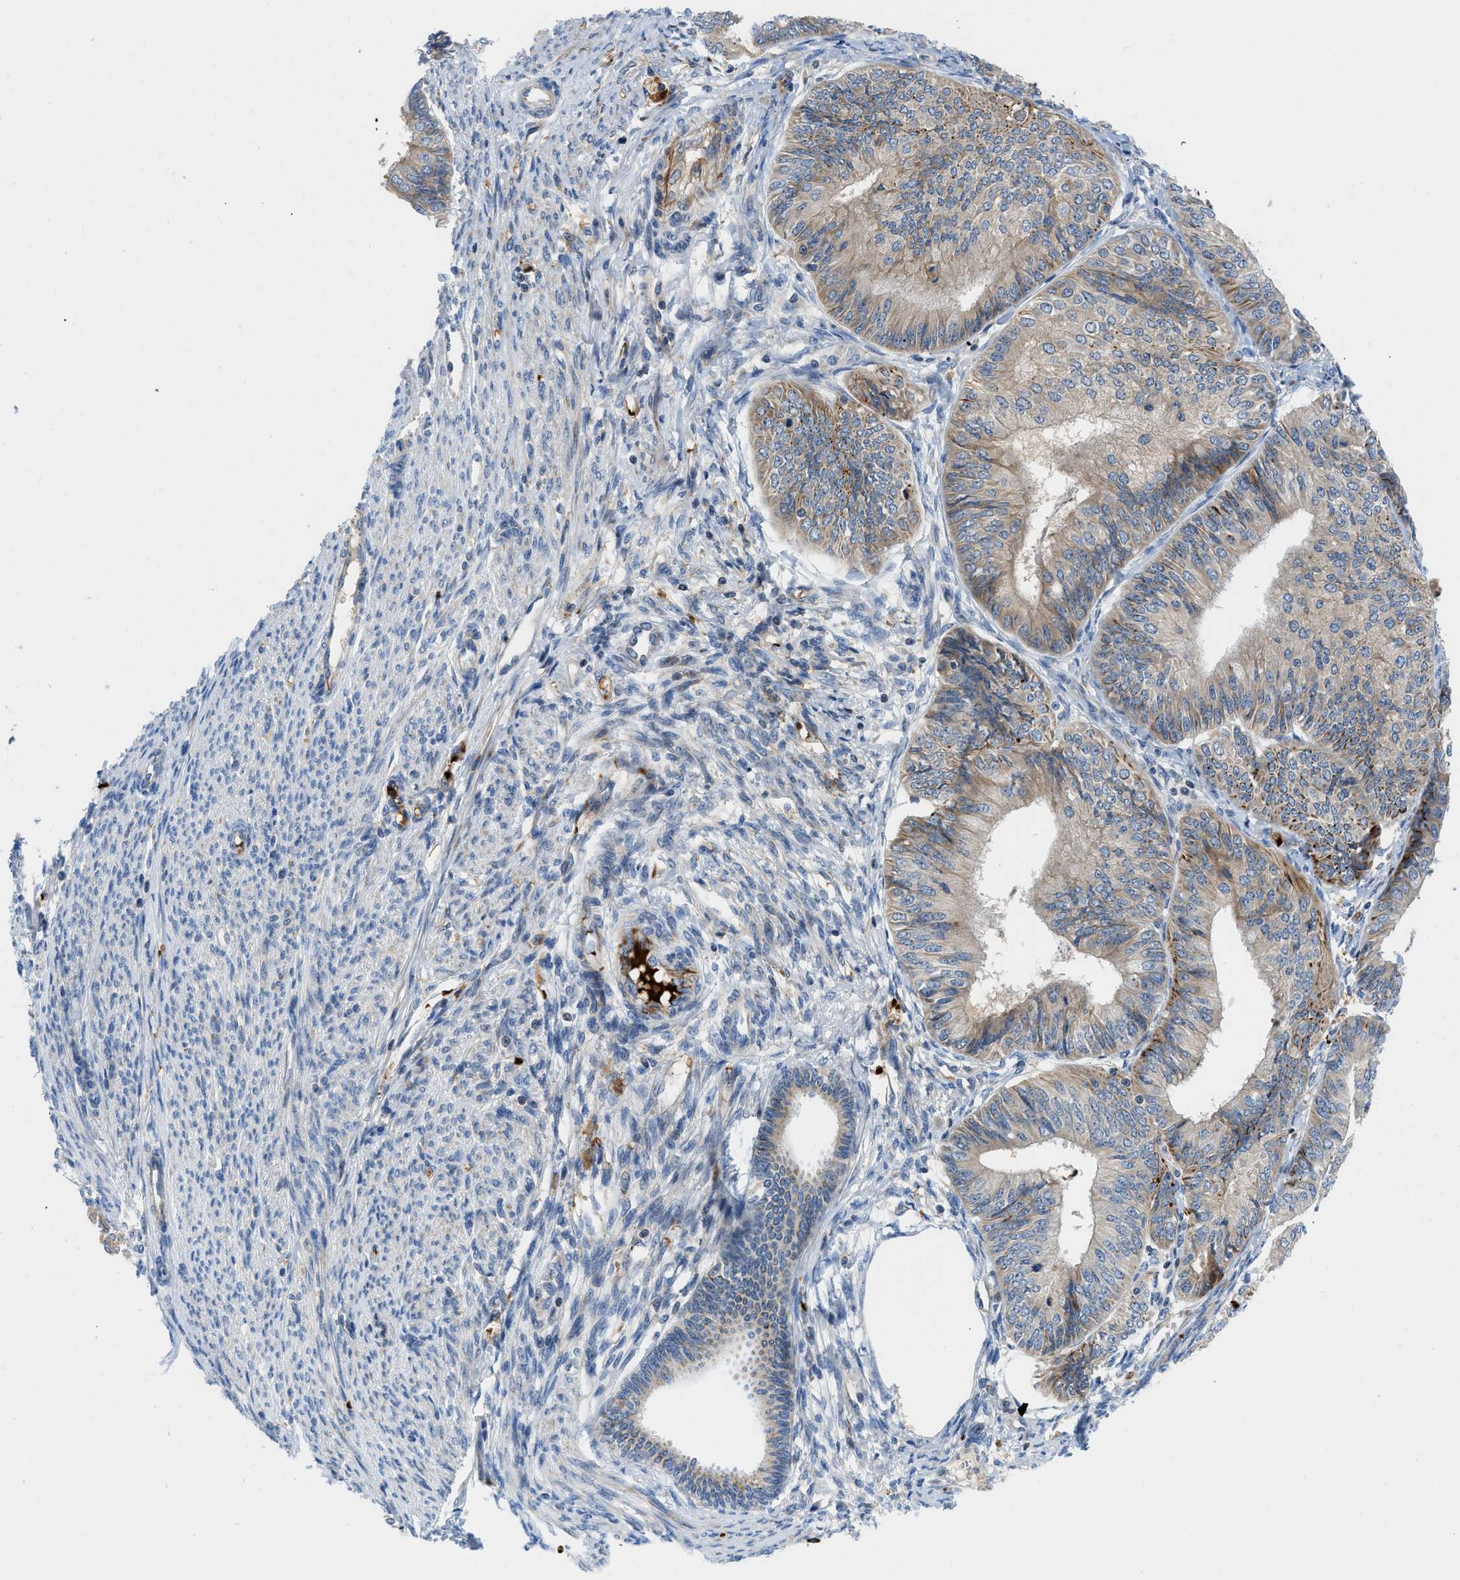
{"staining": {"intensity": "weak", "quantity": ">75%", "location": "cytoplasmic/membranous"}, "tissue": "endometrial cancer", "cell_type": "Tumor cells", "image_type": "cancer", "snomed": [{"axis": "morphology", "description": "Adenocarcinoma, NOS"}, {"axis": "topography", "description": "Endometrium"}], "caption": "Weak cytoplasmic/membranous staining is identified in about >75% of tumor cells in endometrial cancer. (Stains: DAB in brown, nuclei in blue, Microscopy: brightfield microscopy at high magnification).", "gene": "ZNF831", "patient": {"sex": "female", "age": 58}}